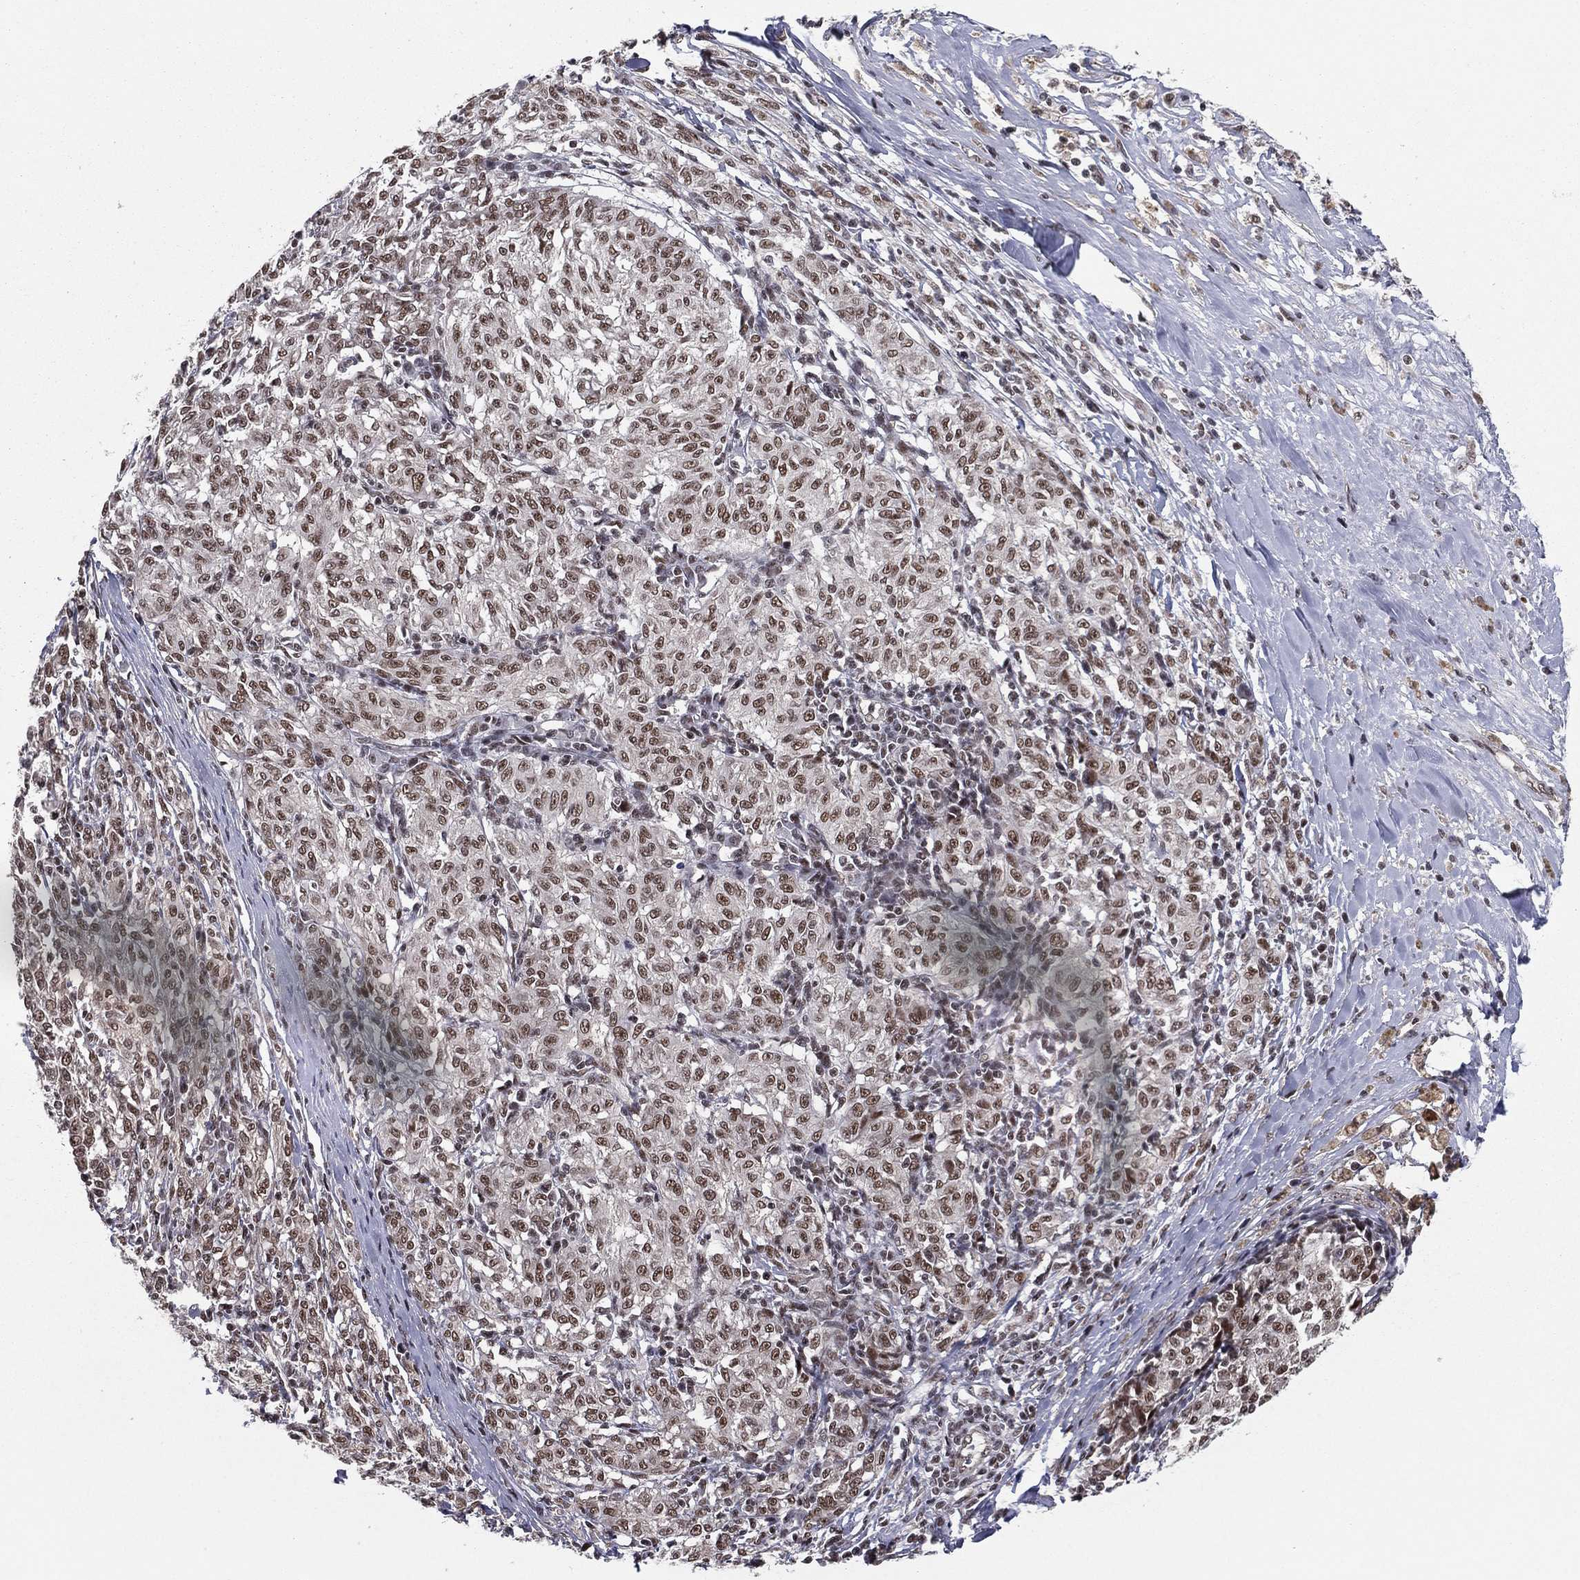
{"staining": {"intensity": "moderate", "quantity": ">75%", "location": "nuclear"}, "tissue": "melanoma", "cell_type": "Tumor cells", "image_type": "cancer", "snomed": [{"axis": "morphology", "description": "Malignant melanoma, NOS"}, {"axis": "topography", "description": "Skin"}], "caption": "Moderate nuclear protein expression is identified in approximately >75% of tumor cells in malignant melanoma.", "gene": "GPALPP1", "patient": {"sex": "female", "age": 72}}